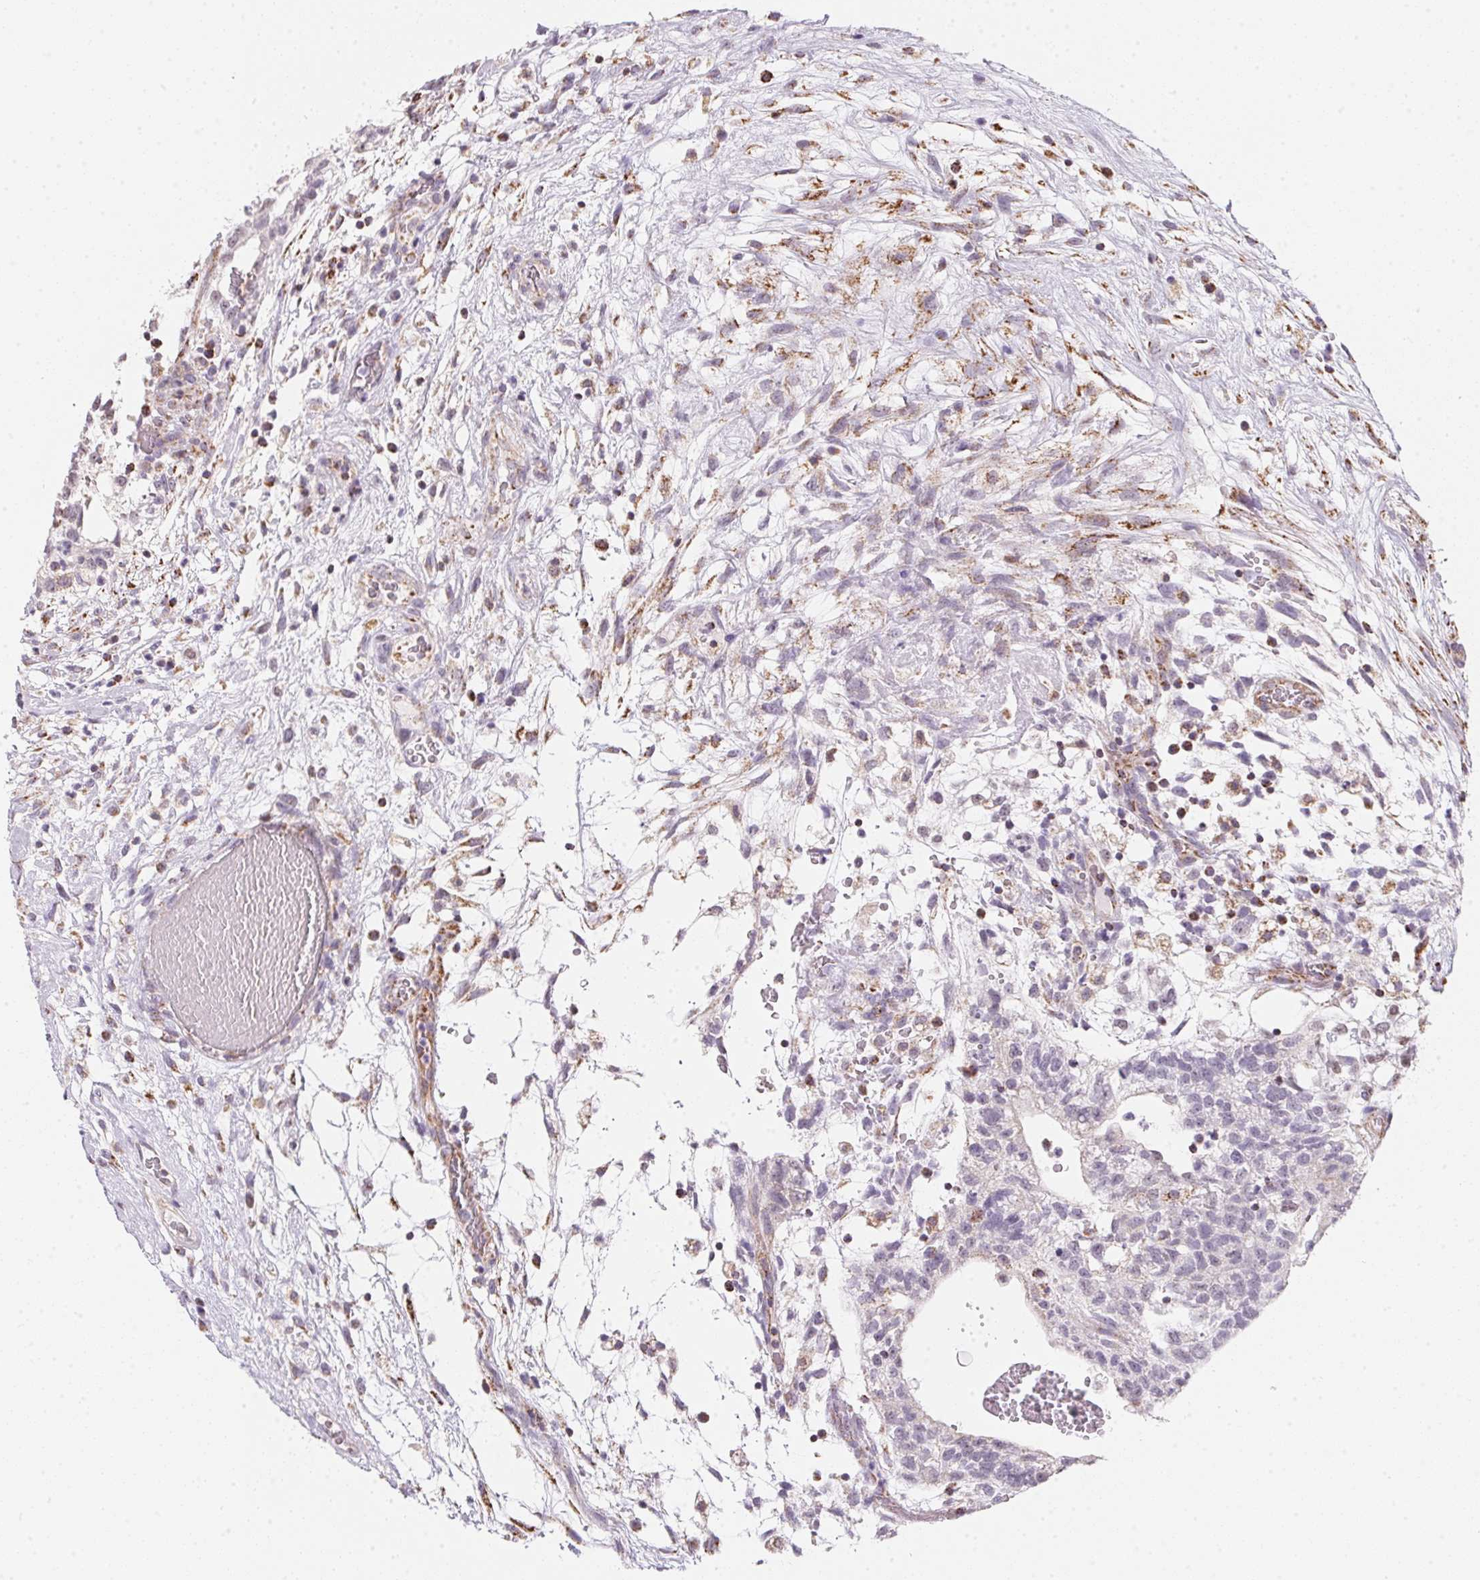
{"staining": {"intensity": "negative", "quantity": "none", "location": "none"}, "tissue": "testis cancer", "cell_type": "Tumor cells", "image_type": "cancer", "snomed": [{"axis": "morphology", "description": "Carcinoma, Embryonal, NOS"}, {"axis": "topography", "description": "Testis"}], "caption": "The immunohistochemistry micrograph has no significant positivity in tumor cells of testis embryonal carcinoma tissue.", "gene": "GIPC2", "patient": {"sex": "male", "age": 32}}